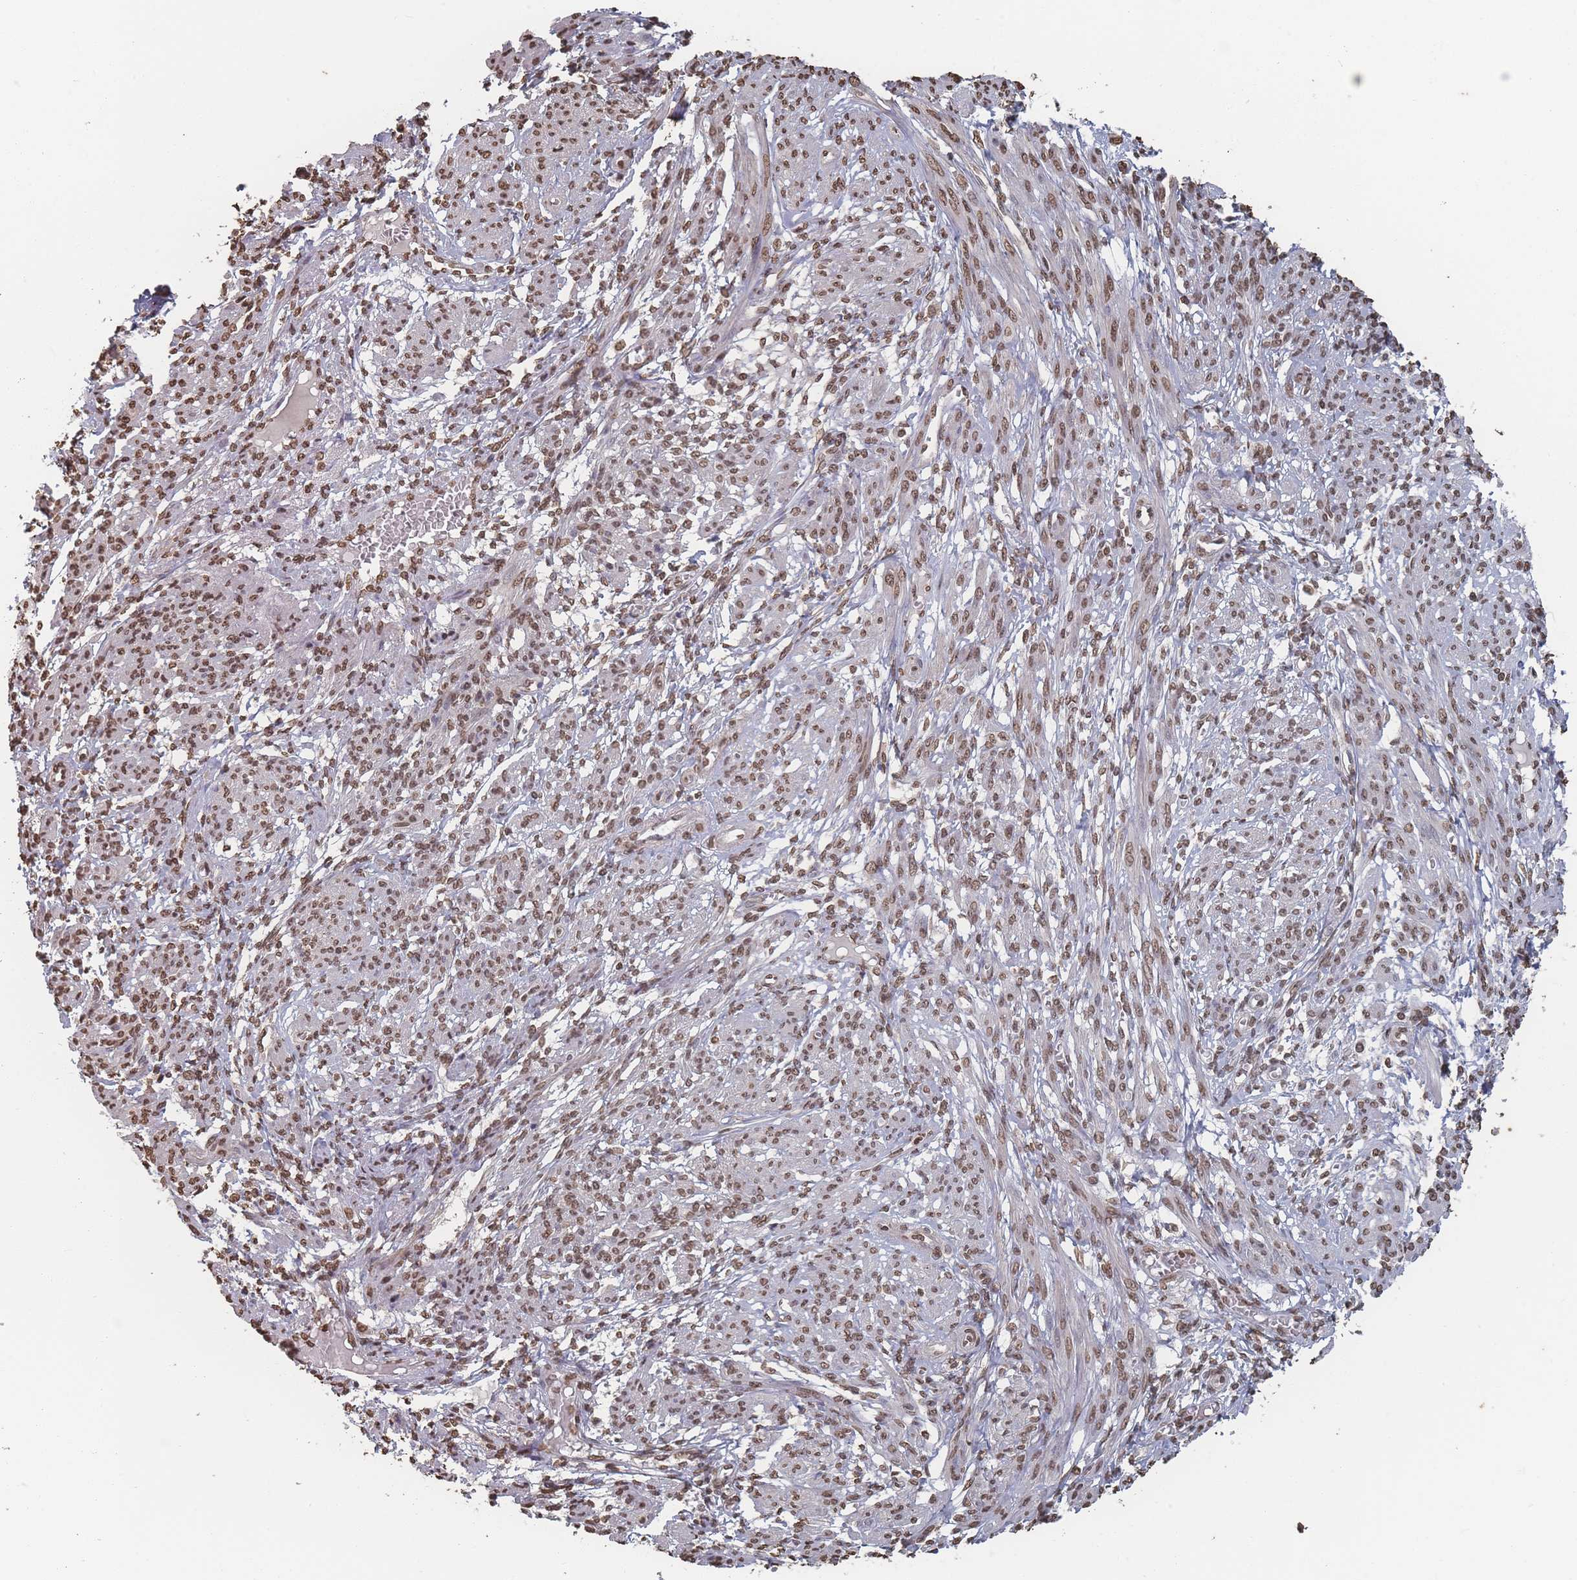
{"staining": {"intensity": "strong", "quantity": ">75%", "location": "cytoplasmic/membranous,nuclear"}, "tissue": "smooth muscle", "cell_type": "Smooth muscle cells", "image_type": "normal", "snomed": [{"axis": "morphology", "description": "Normal tissue, NOS"}, {"axis": "topography", "description": "Smooth muscle"}], "caption": "This photomicrograph displays immunohistochemistry staining of unremarkable smooth muscle, with high strong cytoplasmic/membranous,nuclear expression in about >75% of smooth muscle cells.", "gene": "PLEKHG5", "patient": {"sex": "female", "age": 39}}